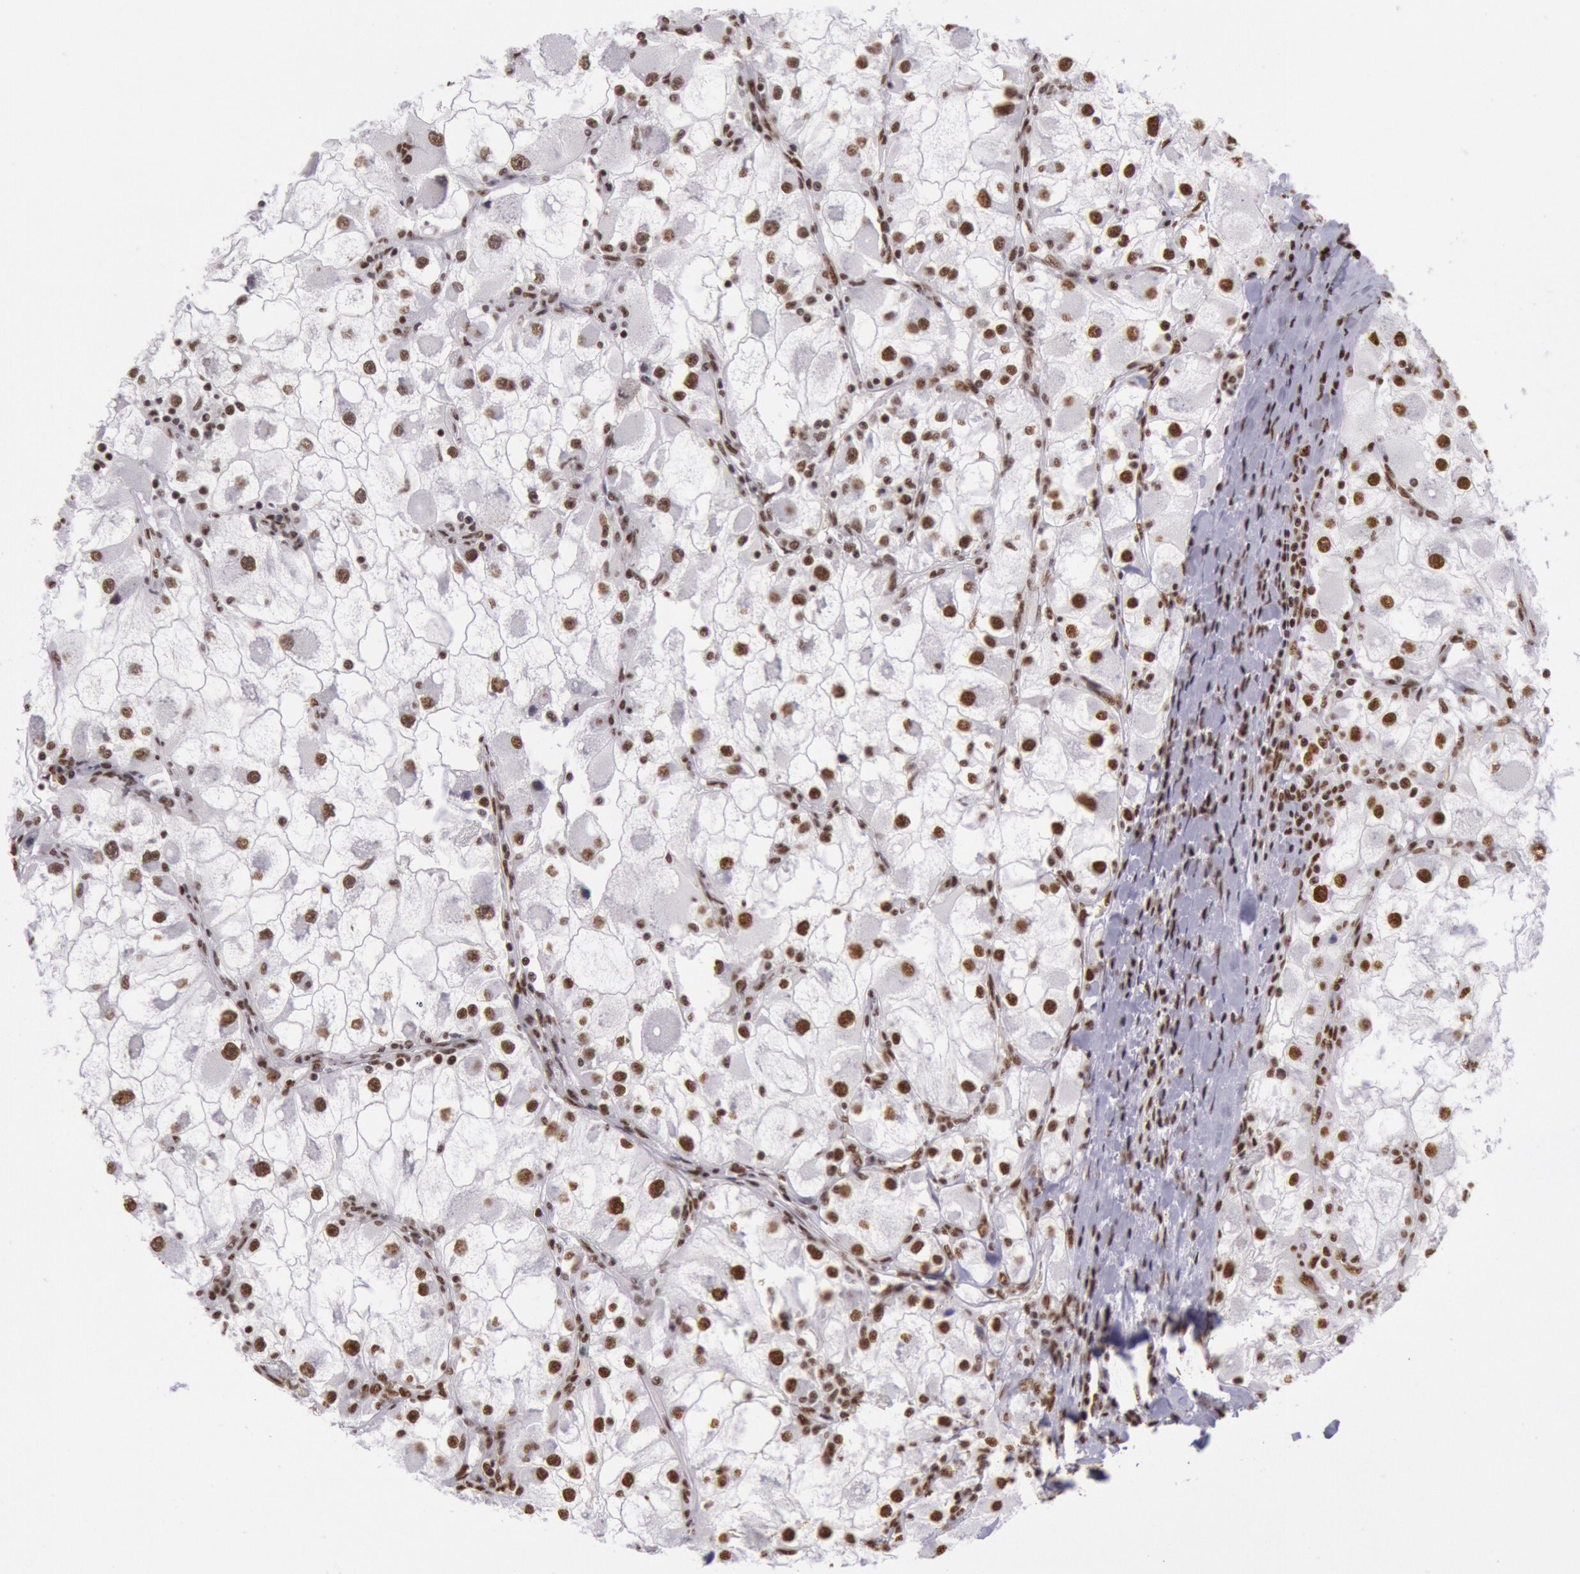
{"staining": {"intensity": "weak", "quantity": "25%-75%", "location": "nuclear"}, "tissue": "renal cancer", "cell_type": "Tumor cells", "image_type": "cancer", "snomed": [{"axis": "morphology", "description": "Adenocarcinoma, NOS"}, {"axis": "topography", "description": "Kidney"}], "caption": "Renal cancer (adenocarcinoma) stained with immunohistochemistry (IHC) demonstrates weak nuclear expression in approximately 25%-75% of tumor cells.", "gene": "HNRNPH2", "patient": {"sex": "female", "age": 73}}